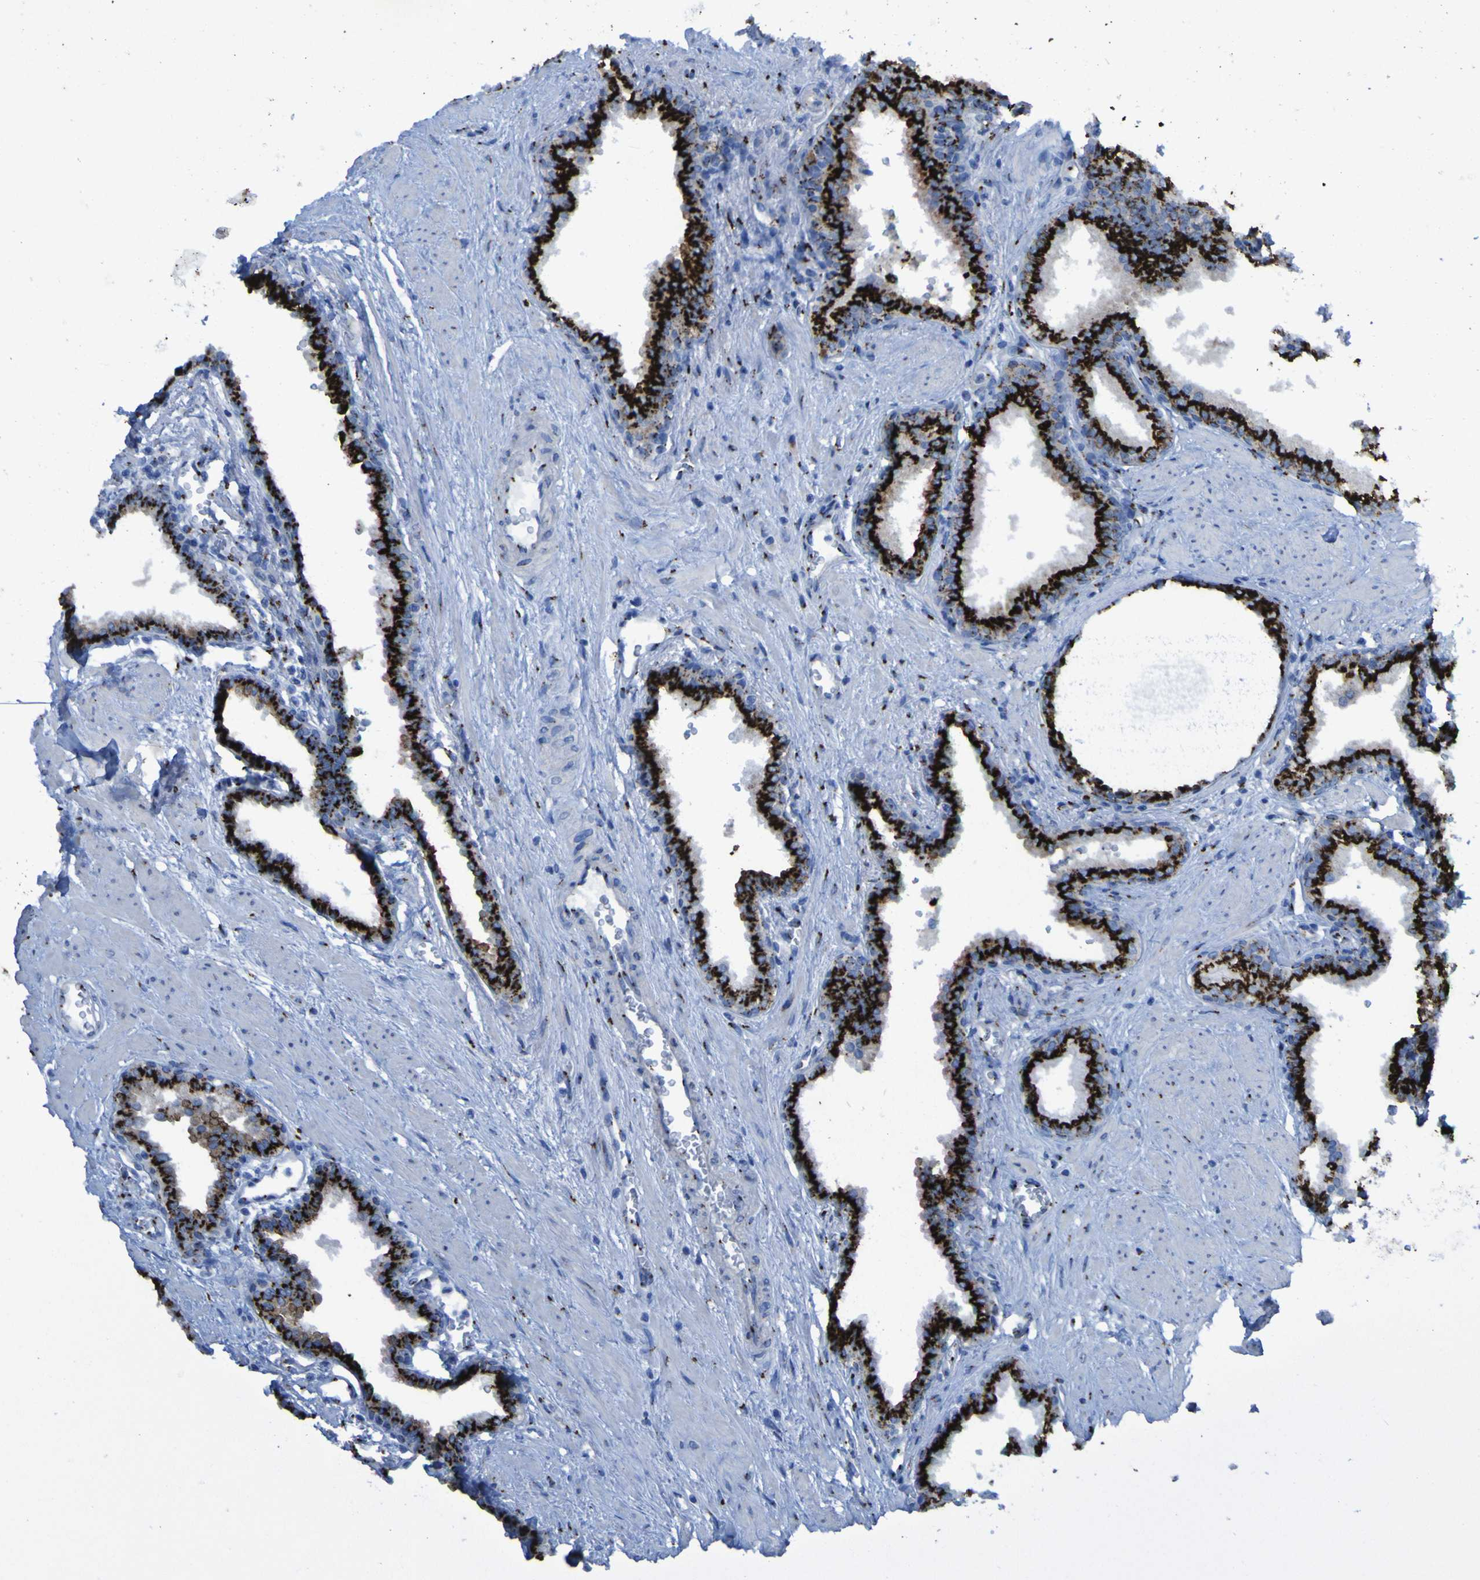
{"staining": {"intensity": "strong", "quantity": ">75%", "location": "cytoplasmic/membranous"}, "tissue": "prostate", "cell_type": "Glandular cells", "image_type": "normal", "snomed": [{"axis": "morphology", "description": "Normal tissue, NOS"}, {"axis": "topography", "description": "Prostate"}], "caption": "IHC (DAB (3,3'-diaminobenzidine)) staining of benign prostate exhibits strong cytoplasmic/membranous protein expression in approximately >75% of glandular cells. IHC stains the protein in brown and the nuclei are stained blue.", "gene": "GOLM1", "patient": {"sex": "male", "age": 51}}